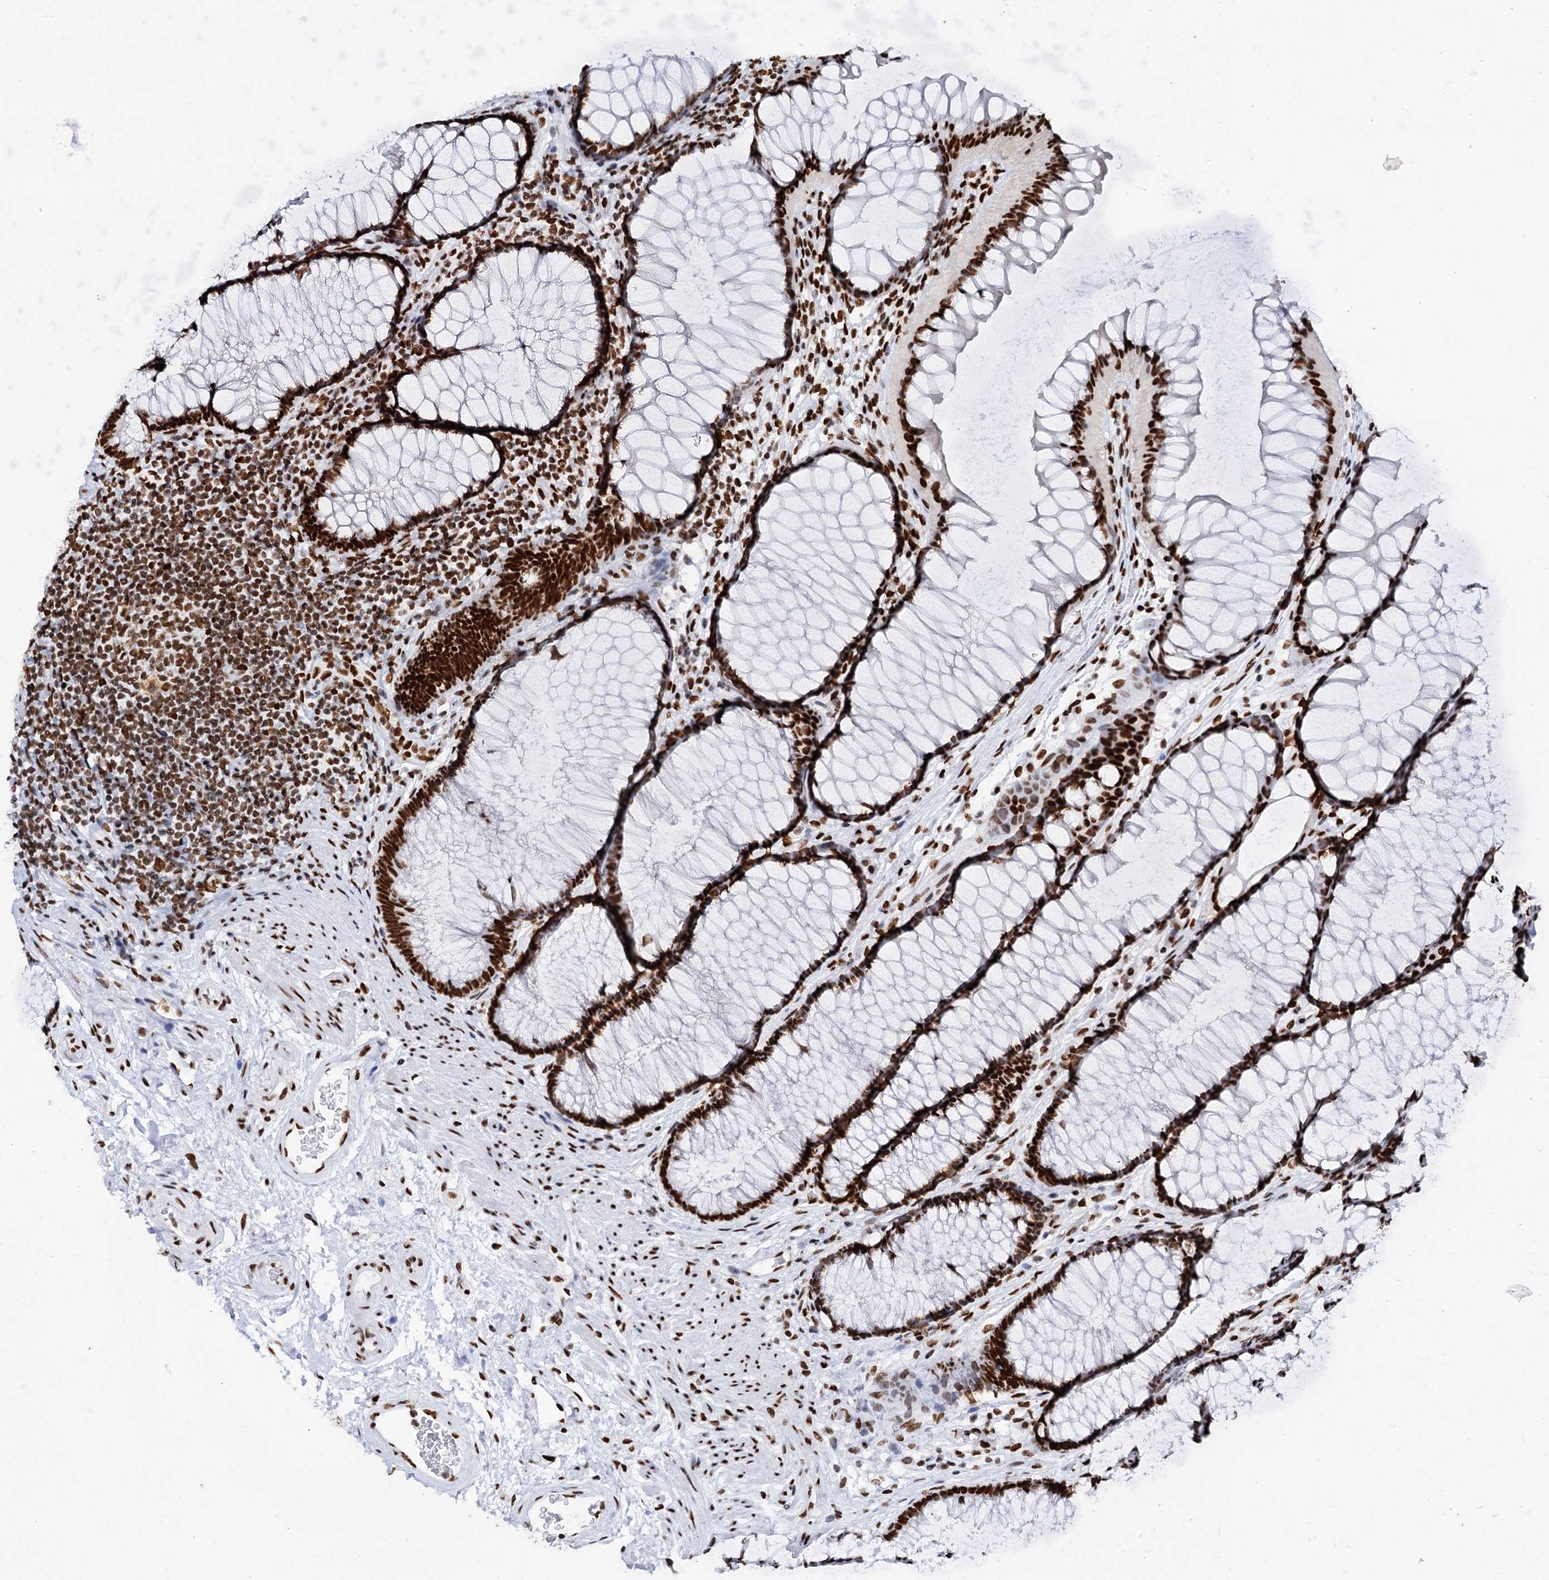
{"staining": {"intensity": "strong", "quantity": ">75%", "location": "nuclear"}, "tissue": "colon", "cell_type": "Endothelial cells", "image_type": "normal", "snomed": [{"axis": "morphology", "description": "Normal tissue, NOS"}, {"axis": "topography", "description": "Colon"}], "caption": "A high-resolution micrograph shows immunohistochemistry staining of unremarkable colon, which reveals strong nuclear staining in approximately >75% of endothelial cells. (Stains: DAB in brown, nuclei in blue, Microscopy: brightfield microscopy at high magnification).", "gene": "MATR3", "patient": {"sex": "female", "age": 82}}